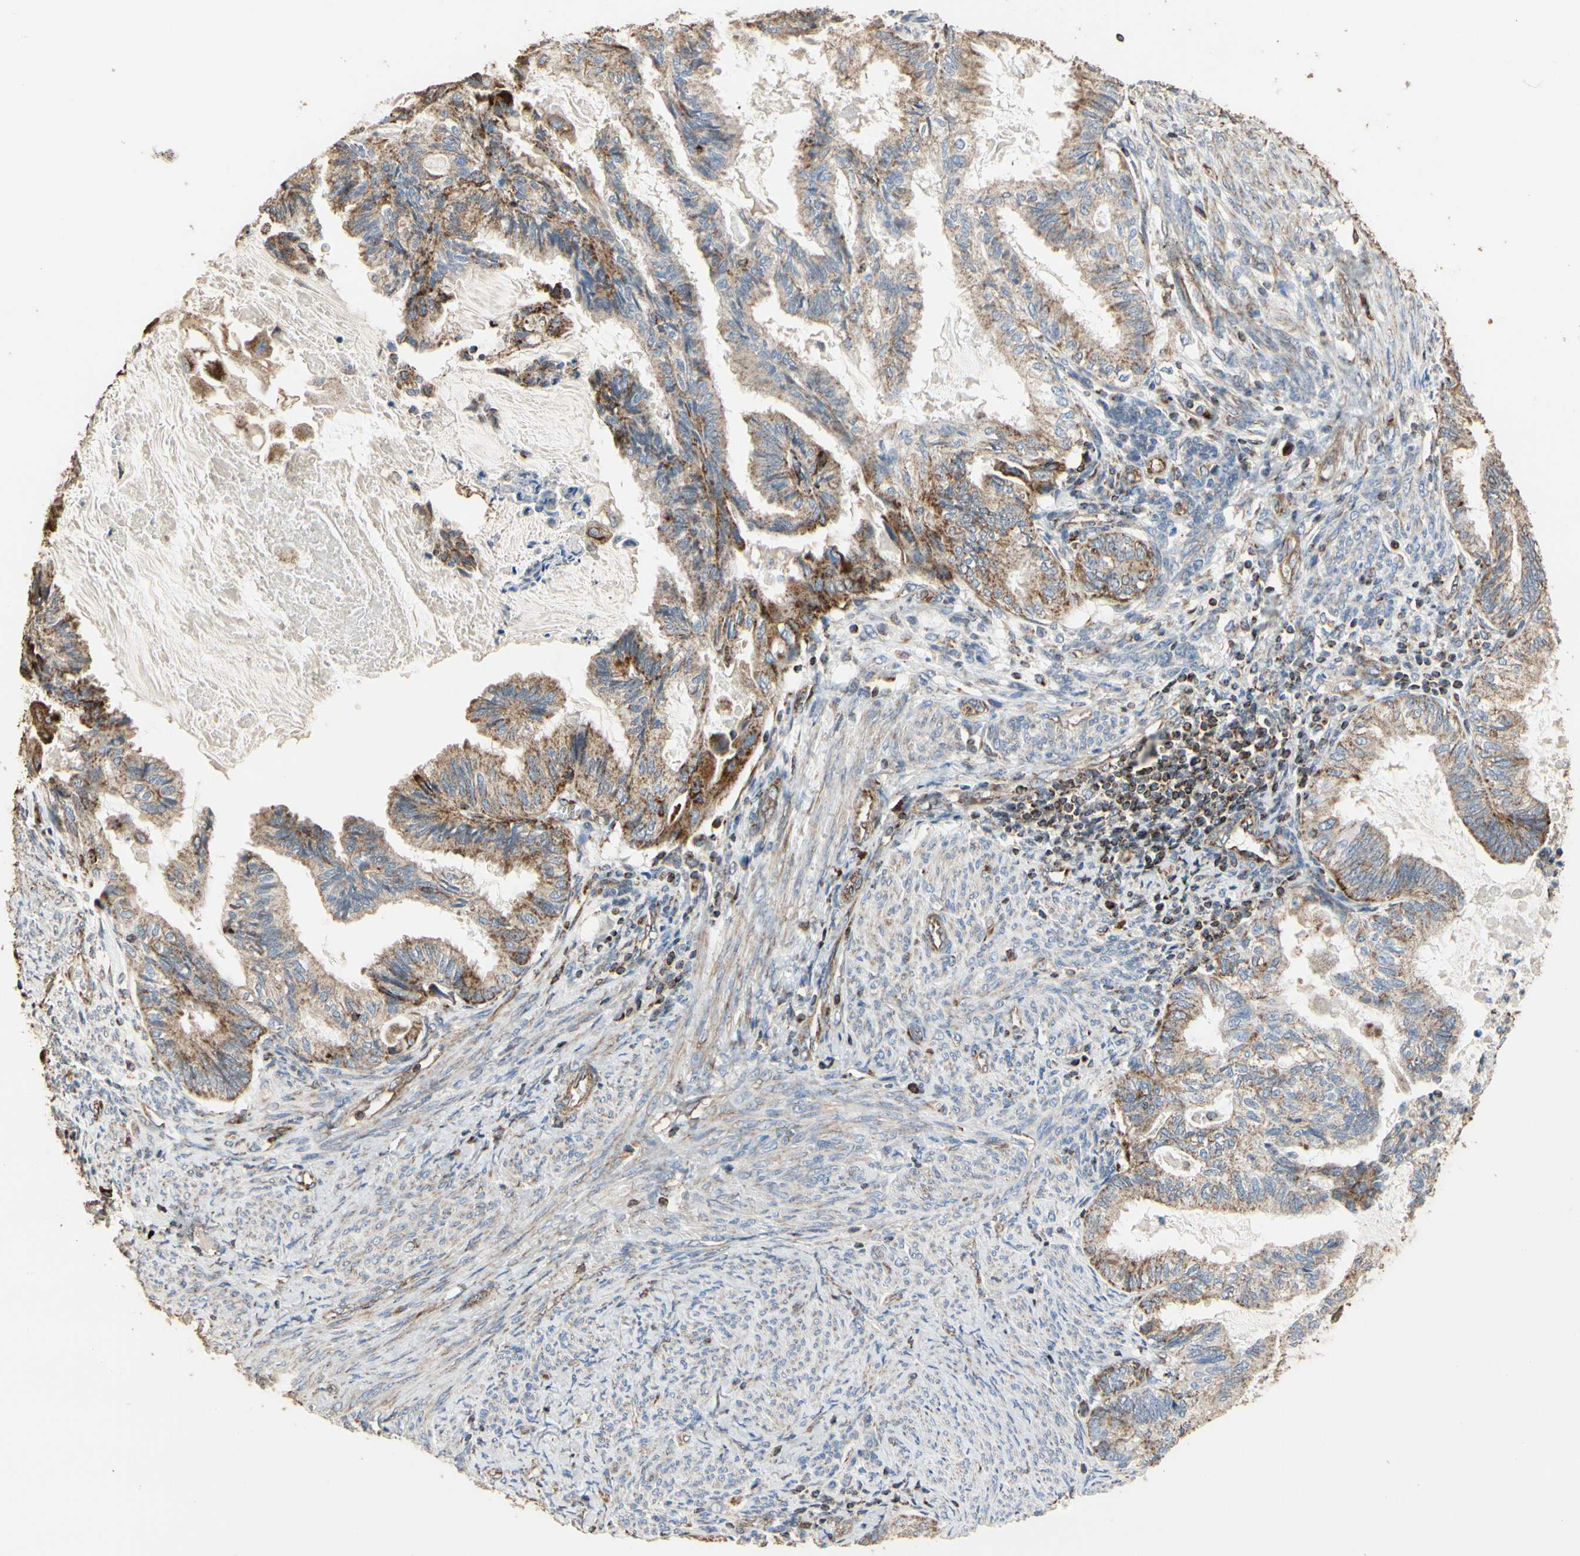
{"staining": {"intensity": "moderate", "quantity": ">75%", "location": "cytoplasmic/membranous"}, "tissue": "cervical cancer", "cell_type": "Tumor cells", "image_type": "cancer", "snomed": [{"axis": "morphology", "description": "Normal tissue, NOS"}, {"axis": "morphology", "description": "Adenocarcinoma, NOS"}, {"axis": "topography", "description": "Cervix"}, {"axis": "topography", "description": "Endometrium"}], "caption": "Tumor cells display medium levels of moderate cytoplasmic/membranous positivity in about >75% of cells in adenocarcinoma (cervical).", "gene": "TUBA1A", "patient": {"sex": "female", "age": 86}}